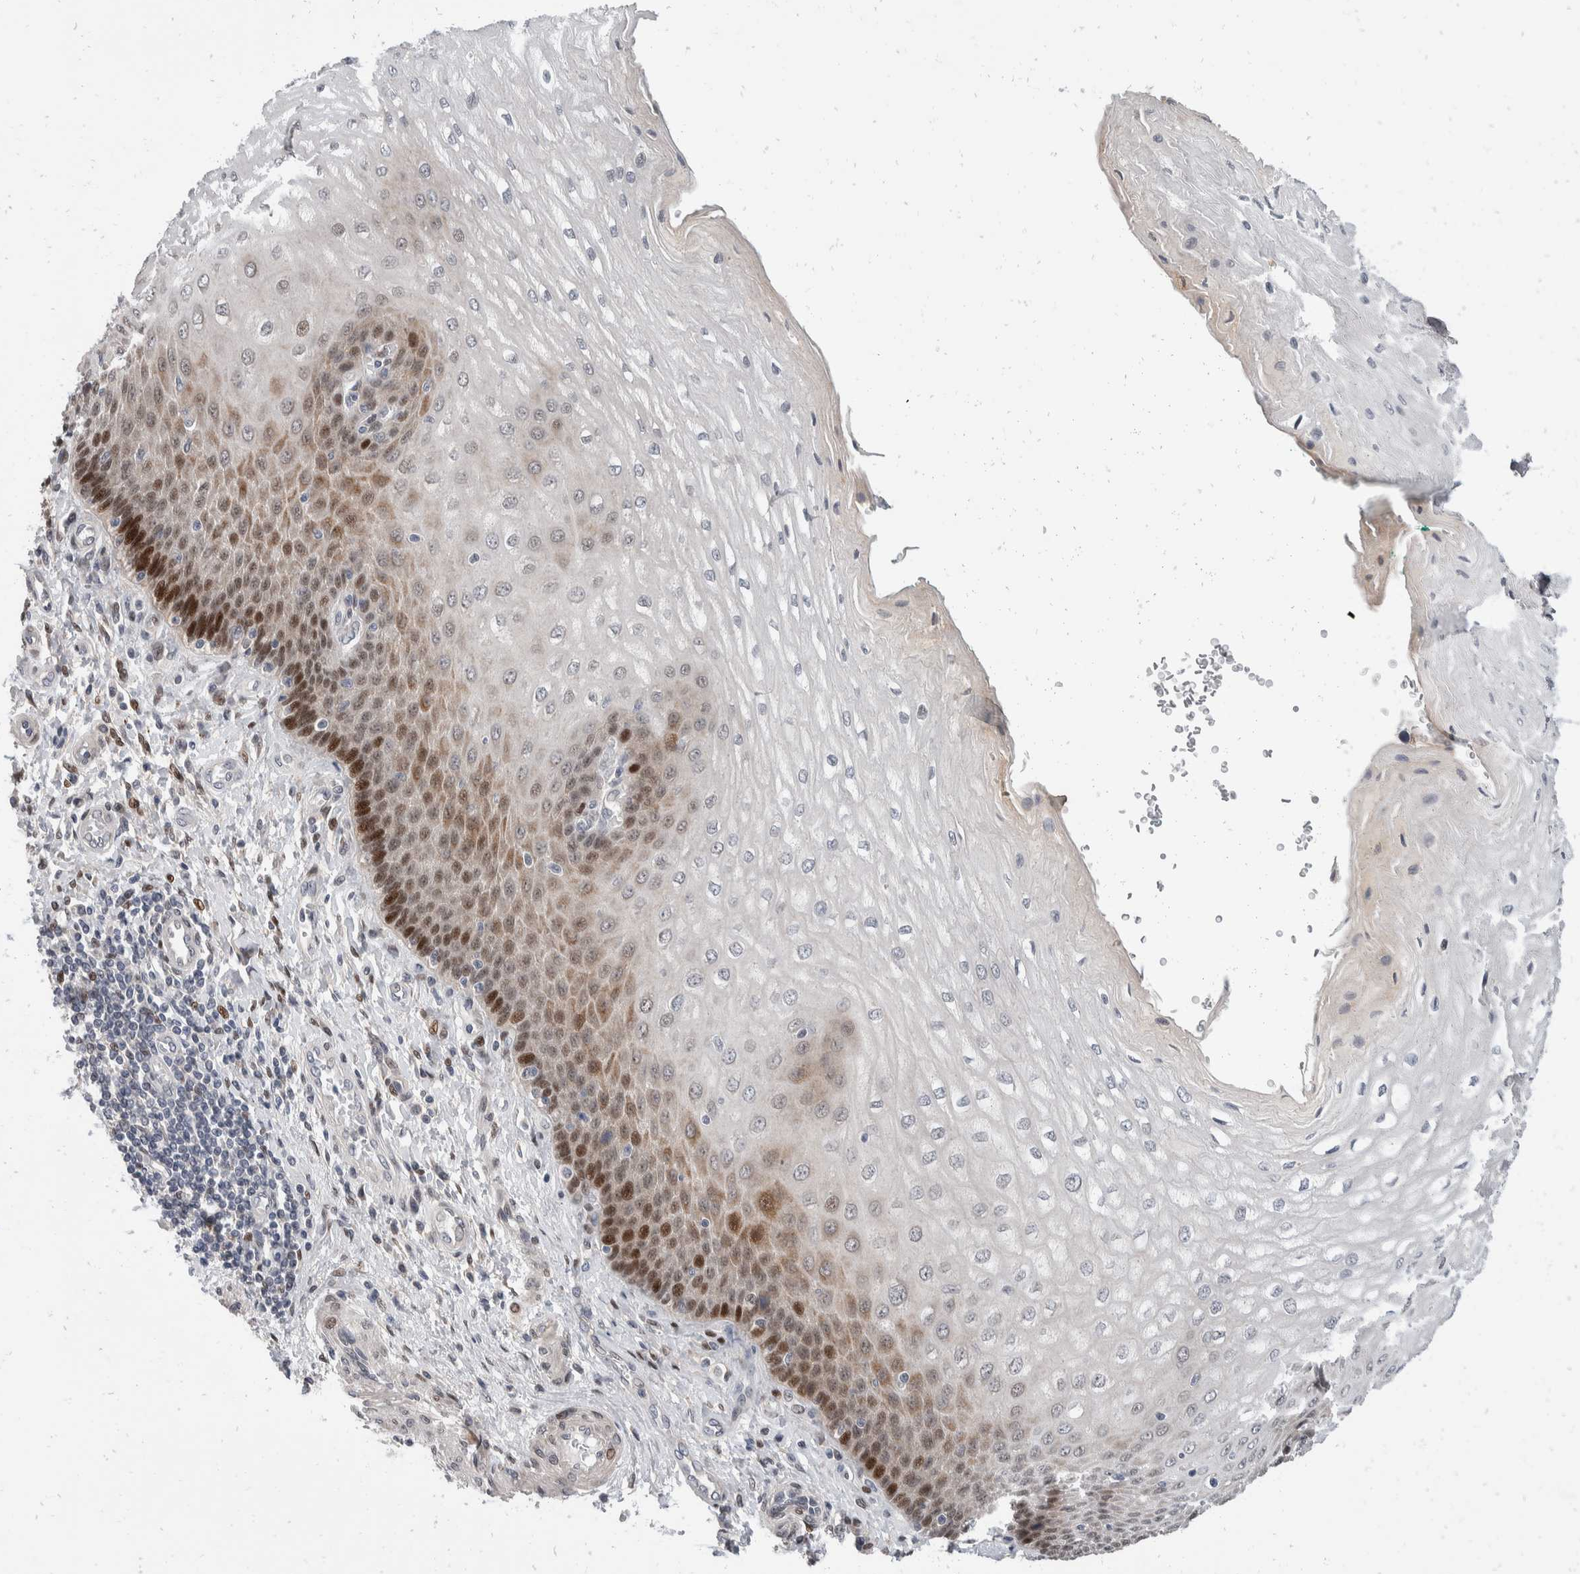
{"staining": {"intensity": "moderate", "quantity": "25%-75%", "location": "cytoplasmic/membranous,nuclear"}, "tissue": "esophagus", "cell_type": "Squamous epithelial cells", "image_type": "normal", "snomed": [{"axis": "morphology", "description": "Normal tissue, NOS"}, {"axis": "topography", "description": "Esophagus"}], "caption": "The immunohistochemical stain highlights moderate cytoplasmic/membranous,nuclear positivity in squamous epithelial cells of unremarkable esophagus.", "gene": "ZNF703", "patient": {"sex": "male", "age": 54}}